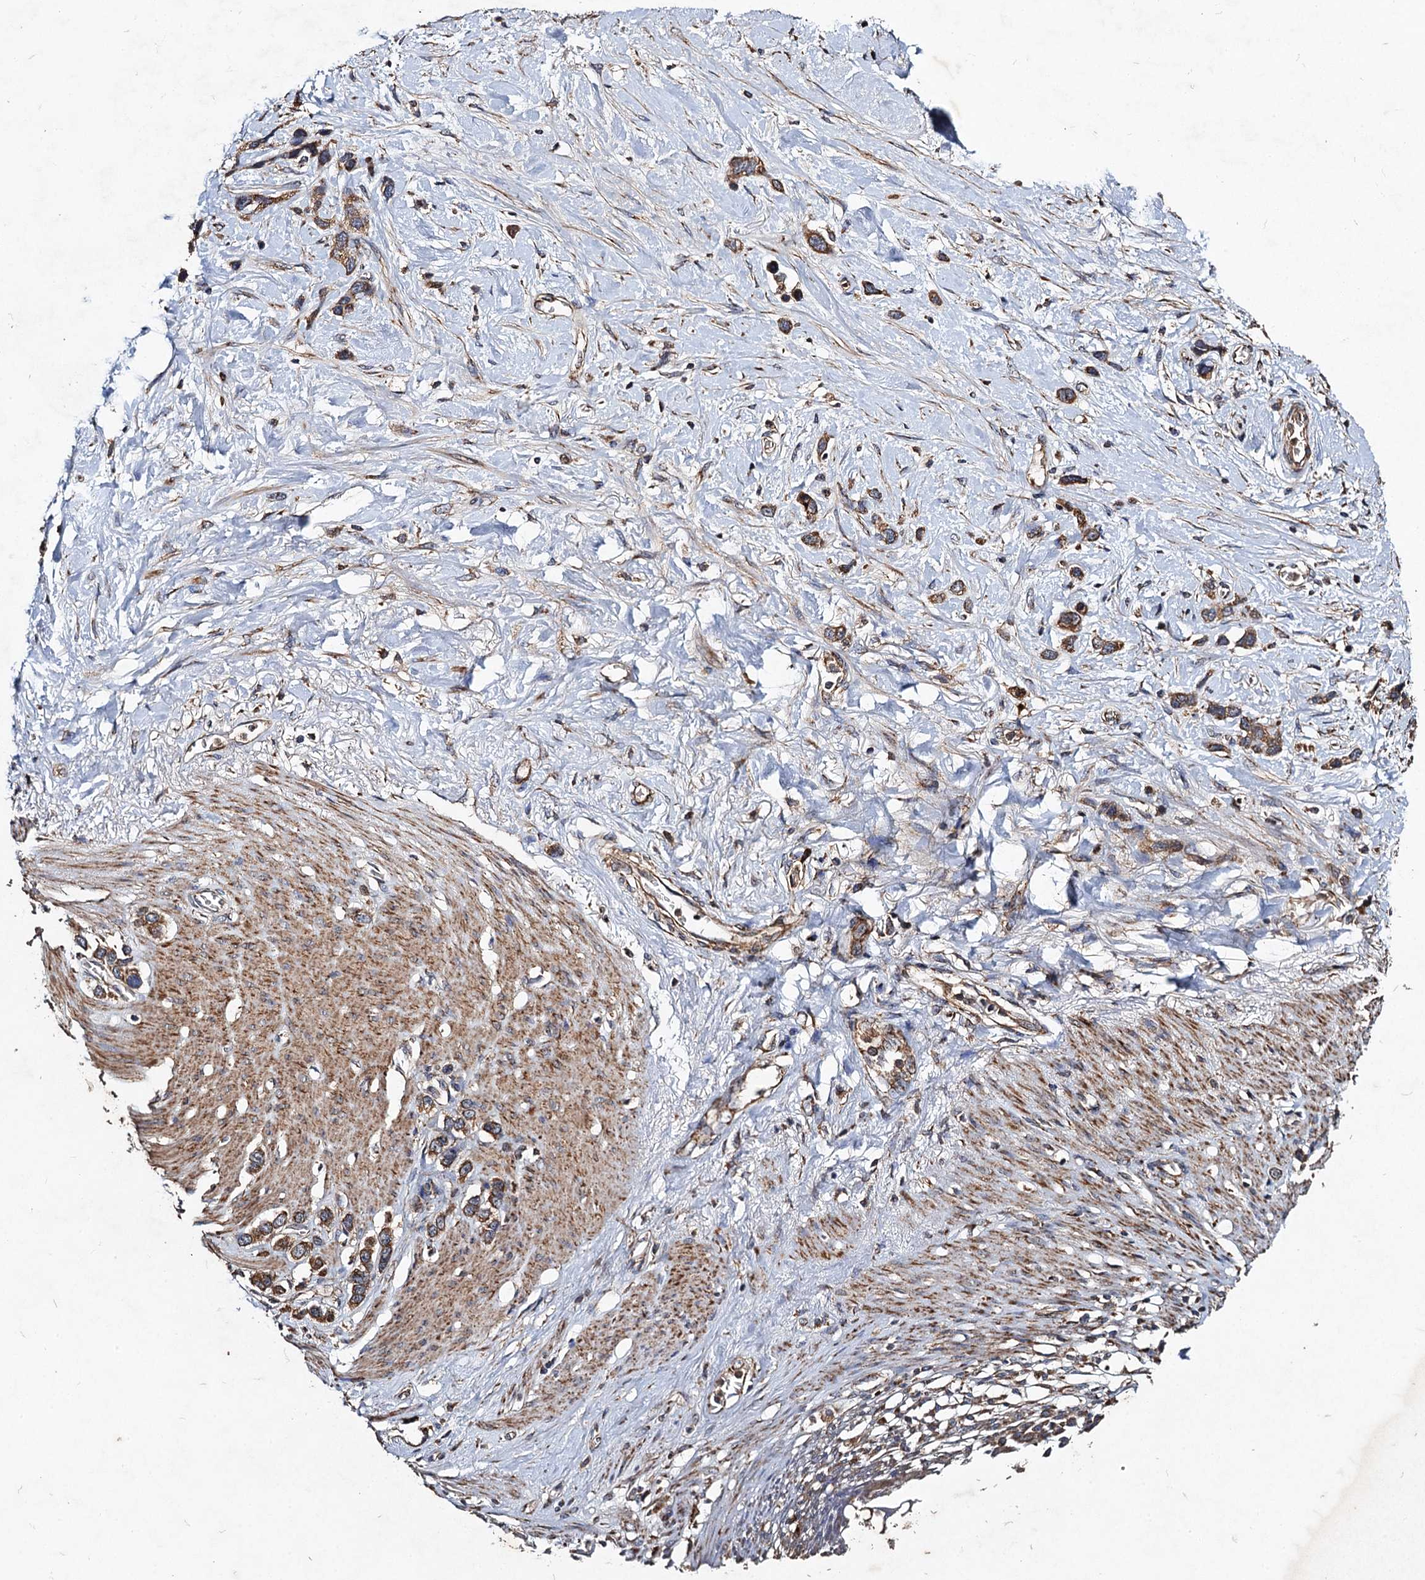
{"staining": {"intensity": "moderate", "quantity": ">75%", "location": "cytoplasmic/membranous"}, "tissue": "stomach cancer", "cell_type": "Tumor cells", "image_type": "cancer", "snomed": [{"axis": "morphology", "description": "Adenocarcinoma, NOS"}, {"axis": "morphology", "description": "Adenocarcinoma, High grade"}, {"axis": "topography", "description": "Stomach, upper"}, {"axis": "topography", "description": "Stomach, lower"}], "caption": "Protein positivity by immunohistochemistry reveals moderate cytoplasmic/membranous staining in approximately >75% of tumor cells in stomach cancer.", "gene": "NDUFA13", "patient": {"sex": "female", "age": 65}}